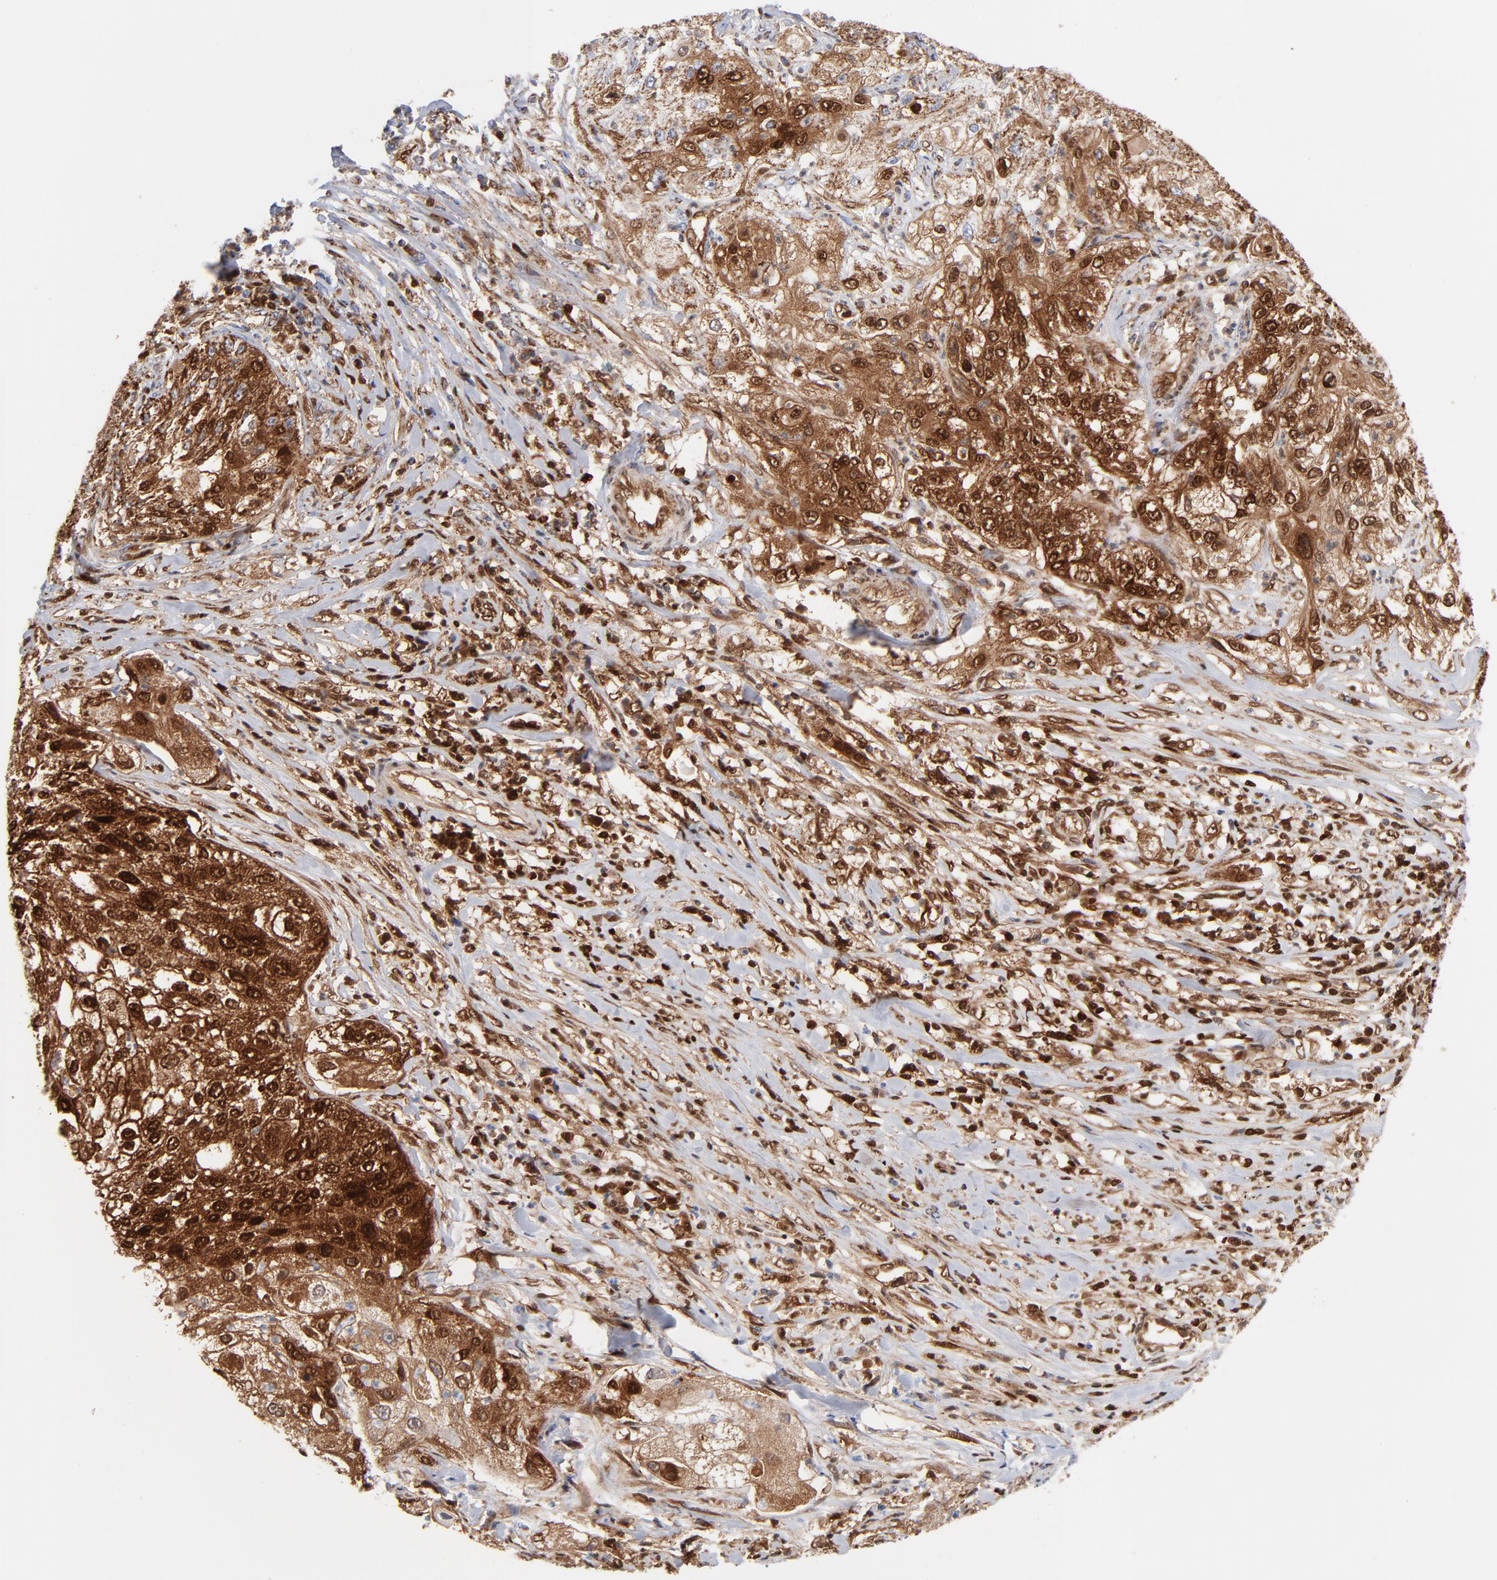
{"staining": {"intensity": "strong", "quantity": ">75%", "location": "cytoplasmic/membranous,nuclear"}, "tissue": "lung cancer", "cell_type": "Tumor cells", "image_type": "cancer", "snomed": [{"axis": "morphology", "description": "Inflammation, NOS"}, {"axis": "morphology", "description": "Squamous cell carcinoma, NOS"}, {"axis": "topography", "description": "Lymph node"}, {"axis": "topography", "description": "Soft tissue"}, {"axis": "topography", "description": "Lung"}], "caption": "Strong cytoplasmic/membranous and nuclear staining is identified in approximately >75% of tumor cells in lung squamous cell carcinoma.", "gene": "DIABLO", "patient": {"sex": "male", "age": 66}}